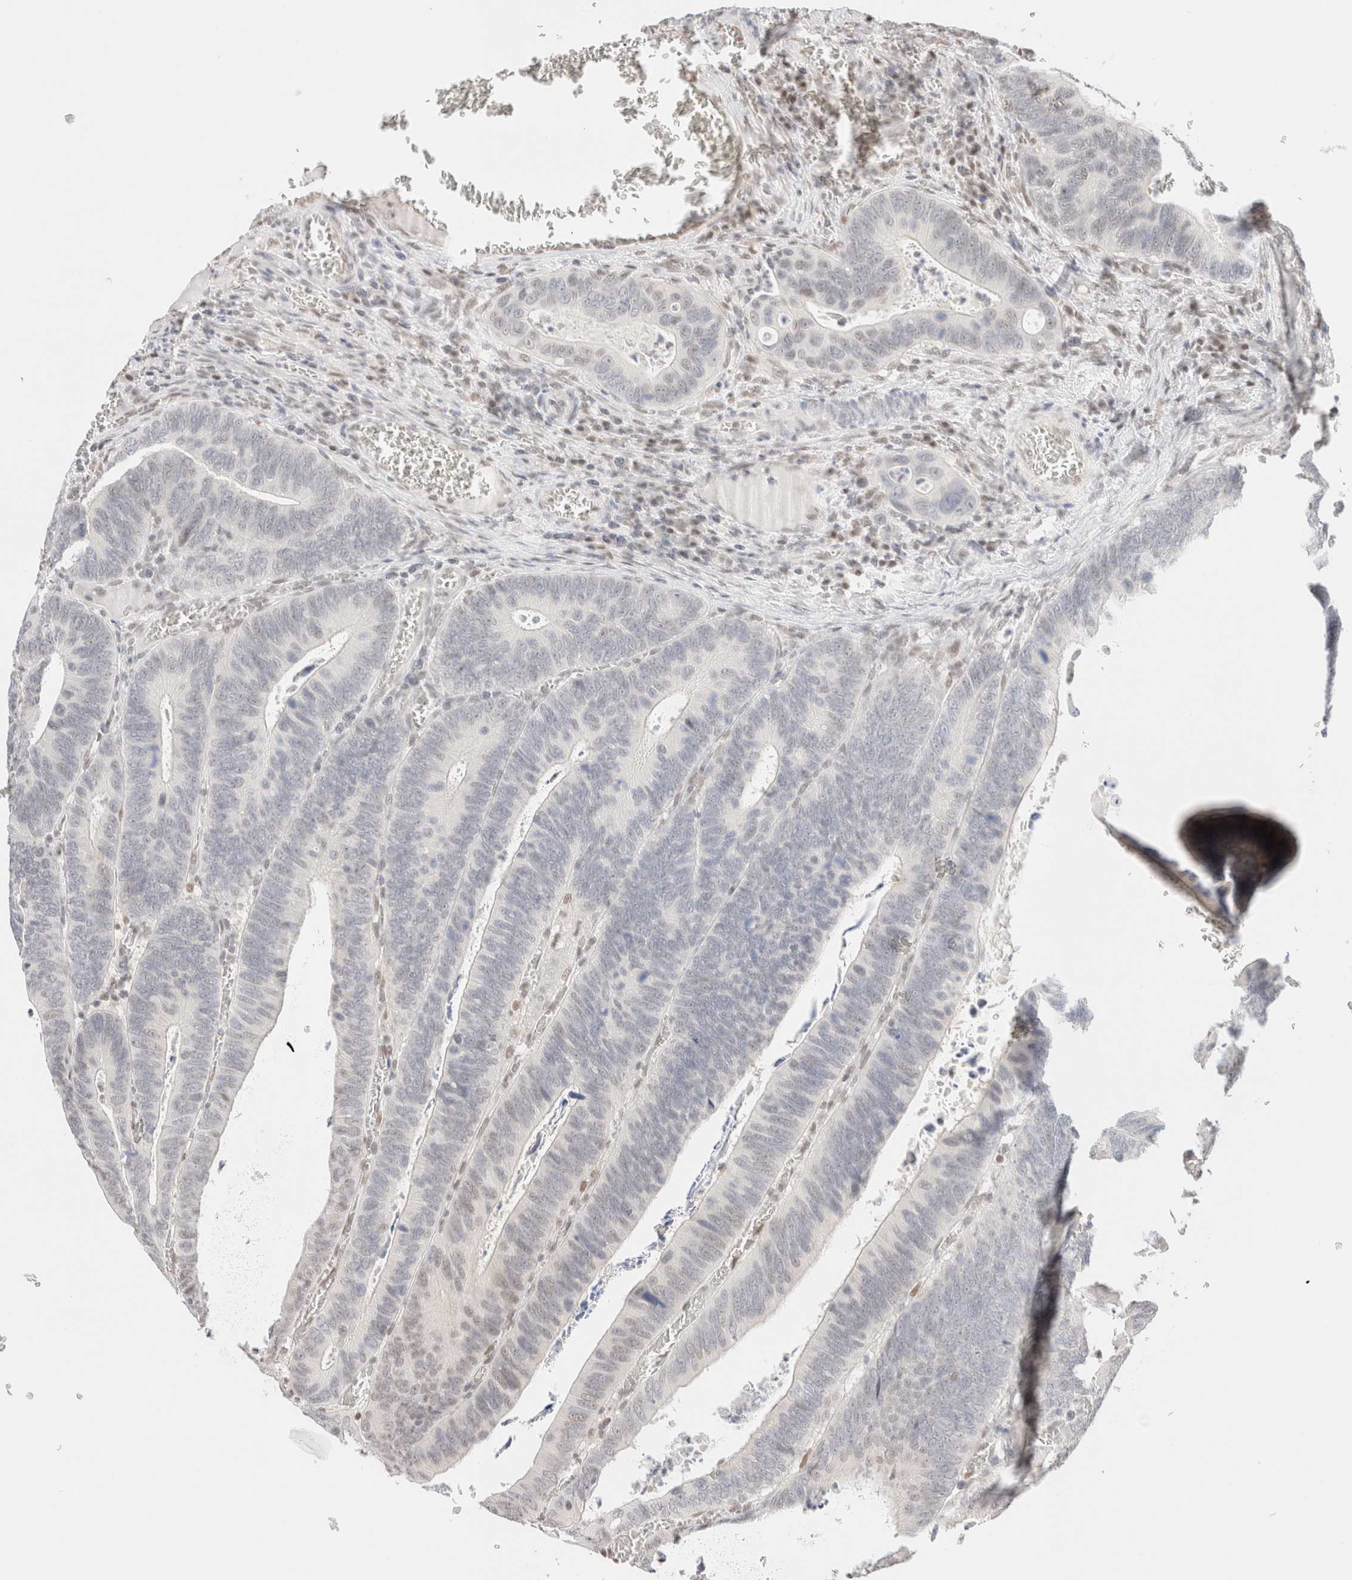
{"staining": {"intensity": "negative", "quantity": "none", "location": "none"}, "tissue": "colorectal cancer", "cell_type": "Tumor cells", "image_type": "cancer", "snomed": [{"axis": "morphology", "description": "Inflammation, NOS"}, {"axis": "morphology", "description": "Adenocarcinoma, NOS"}, {"axis": "topography", "description": "Colon"}], "caption": "Micrograph shows no significant protein expression in tumor cells of colorectal adenocarcinoma.", "gene": "SUPT3H", "patient": {"sex": "male", "age": 72}}